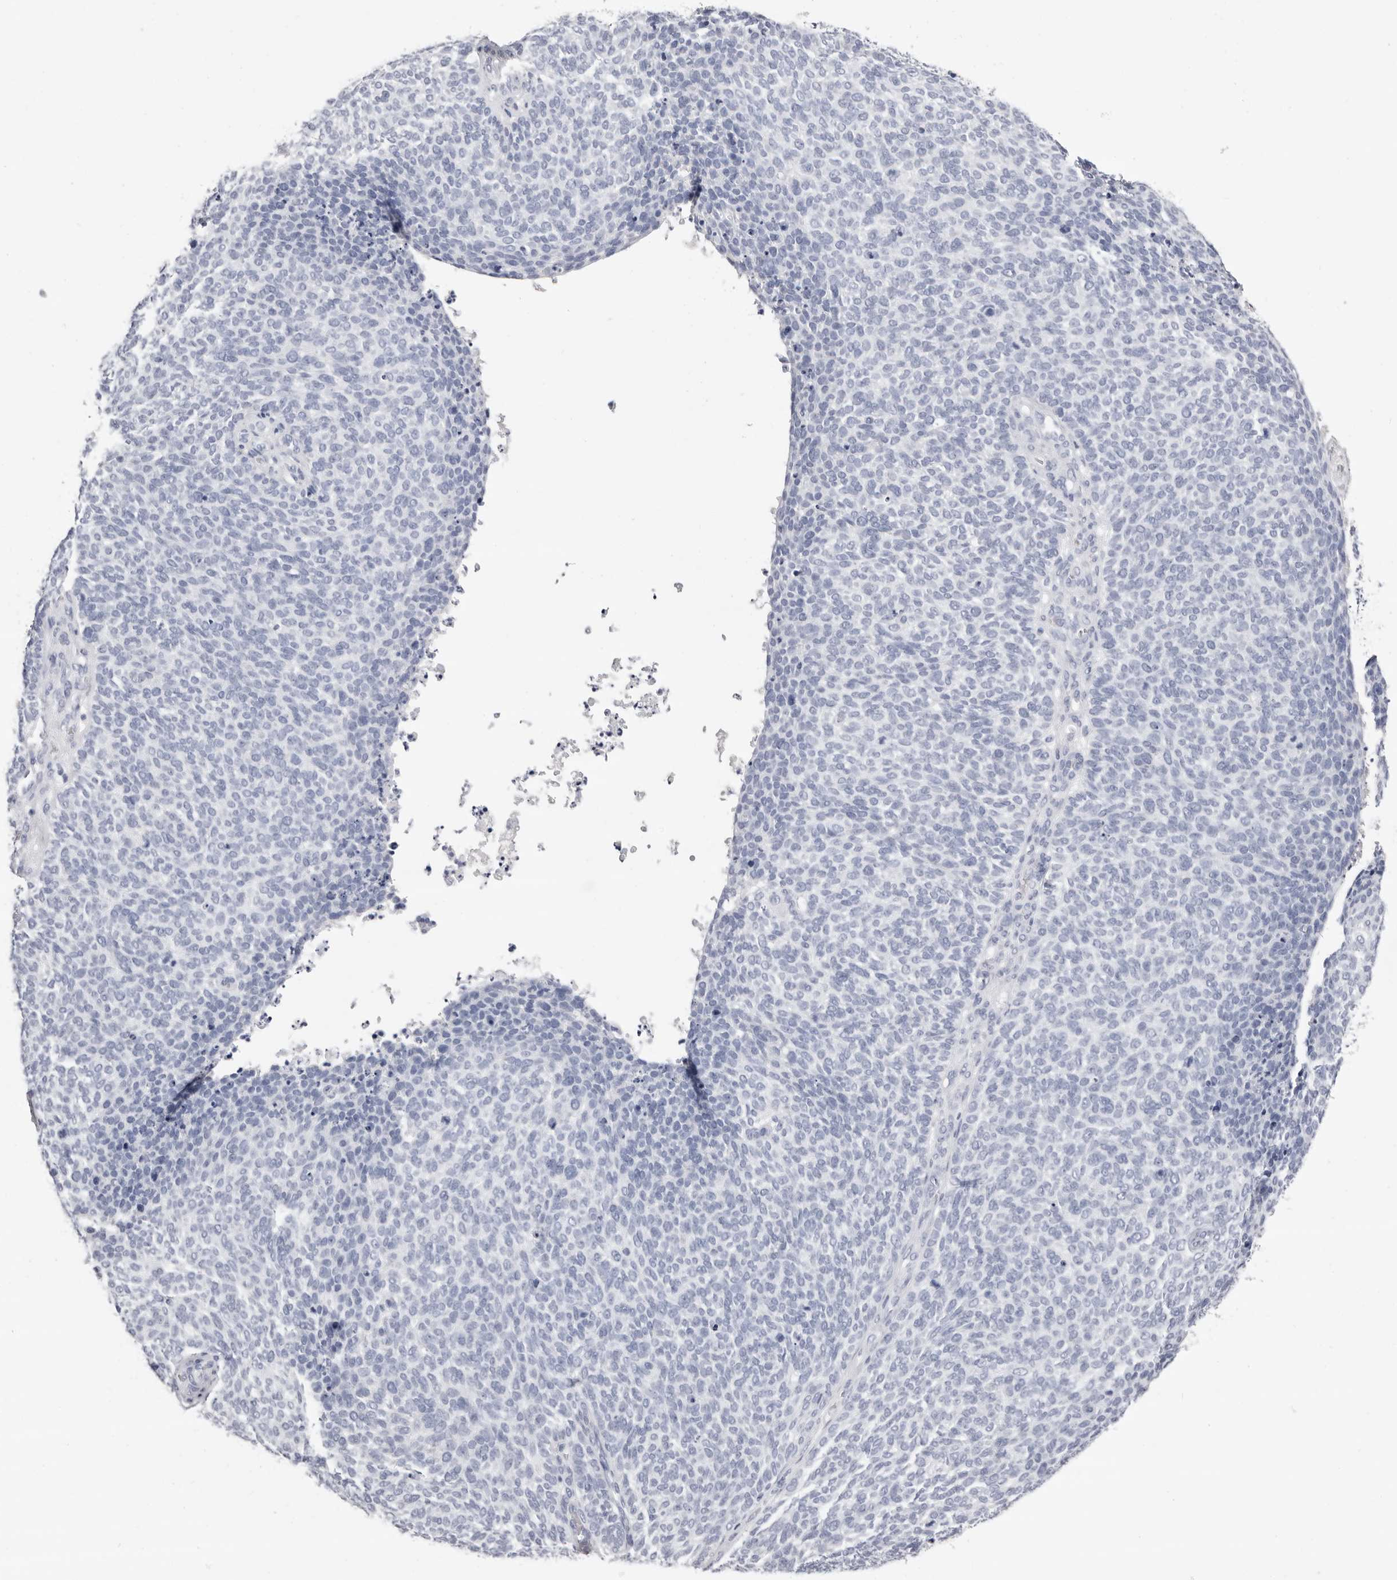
{"staining": {"intensity": "negative", "quantity": "none", "location": "none"}, "tissue": "skin cancer", "cell_type": "Tumor cells", "image_type": "cancer", "snomed": [{"axis": "morphology", "description": "Squamous cell carcinoma, NOS"}, {"axis": "topography", "description": "Skin"}], "caption": "This is an immunohistochemistry (IHC) photomicrograph of human skin squamous cell carcinoma. There is no staining in tumor cells.", "gene": "LPO", "patient": {"sex": "female", "age": 90}}